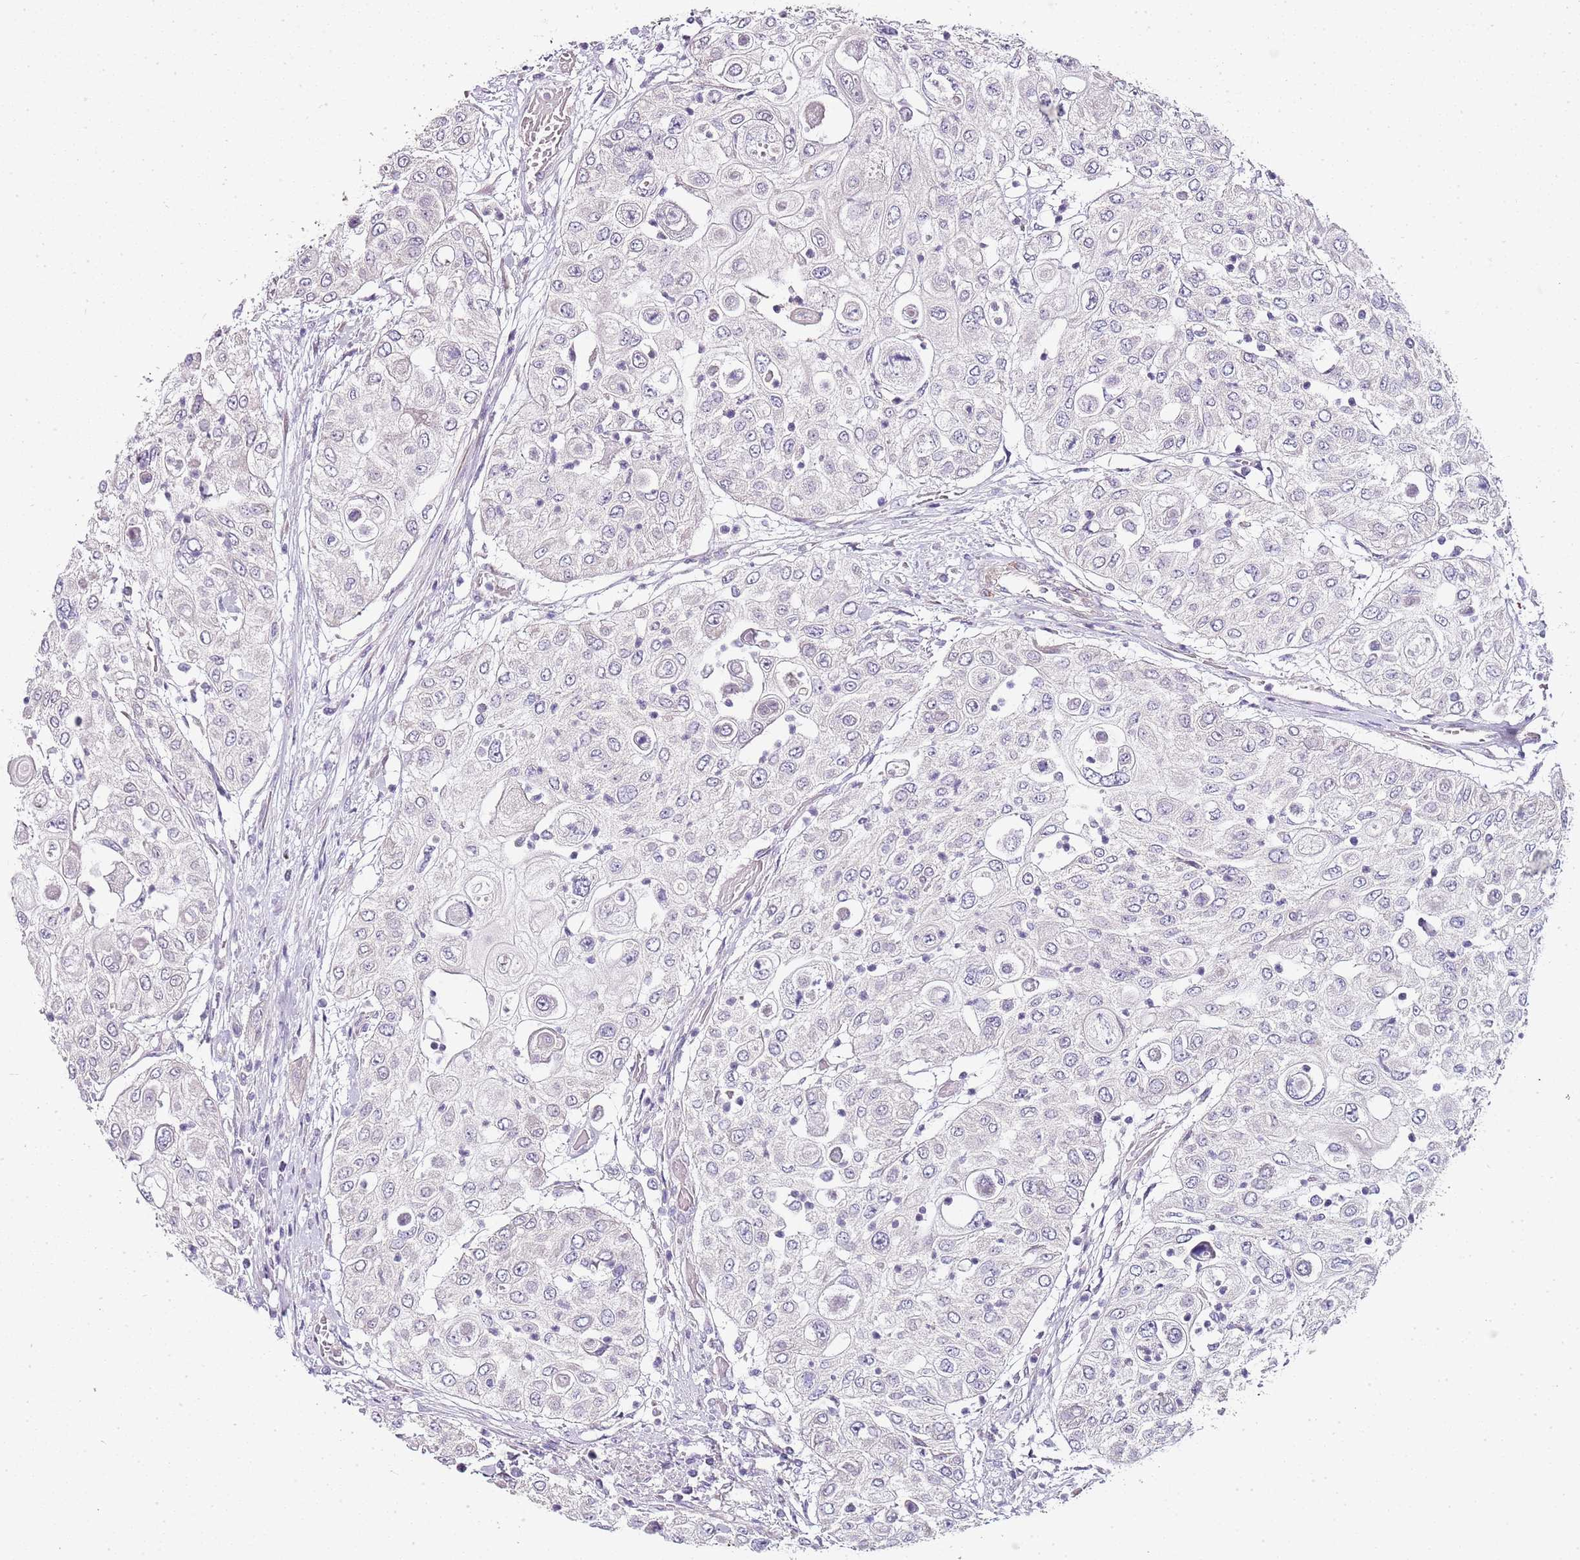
{"staining": {"intensity": "negative", "quantity": "none", "location": "none"}, "tissue": "urothelial cancer", "cell_type": "Tumor cells", "image_type": "cancer", "snomed": [{"axis": "morphology", "description": "Urothelial carcinoma, High grade"}, {"axis": "topography", "description": "Urinary bladder"}], "caption": "Immunohistochemistry (IHC) image of human urothelial cancer stained for a protein (brown), which reveals no positivity in tumor cells.", "gene": "TBC1D9", "patient": {"sex": "female", "age": 79}}